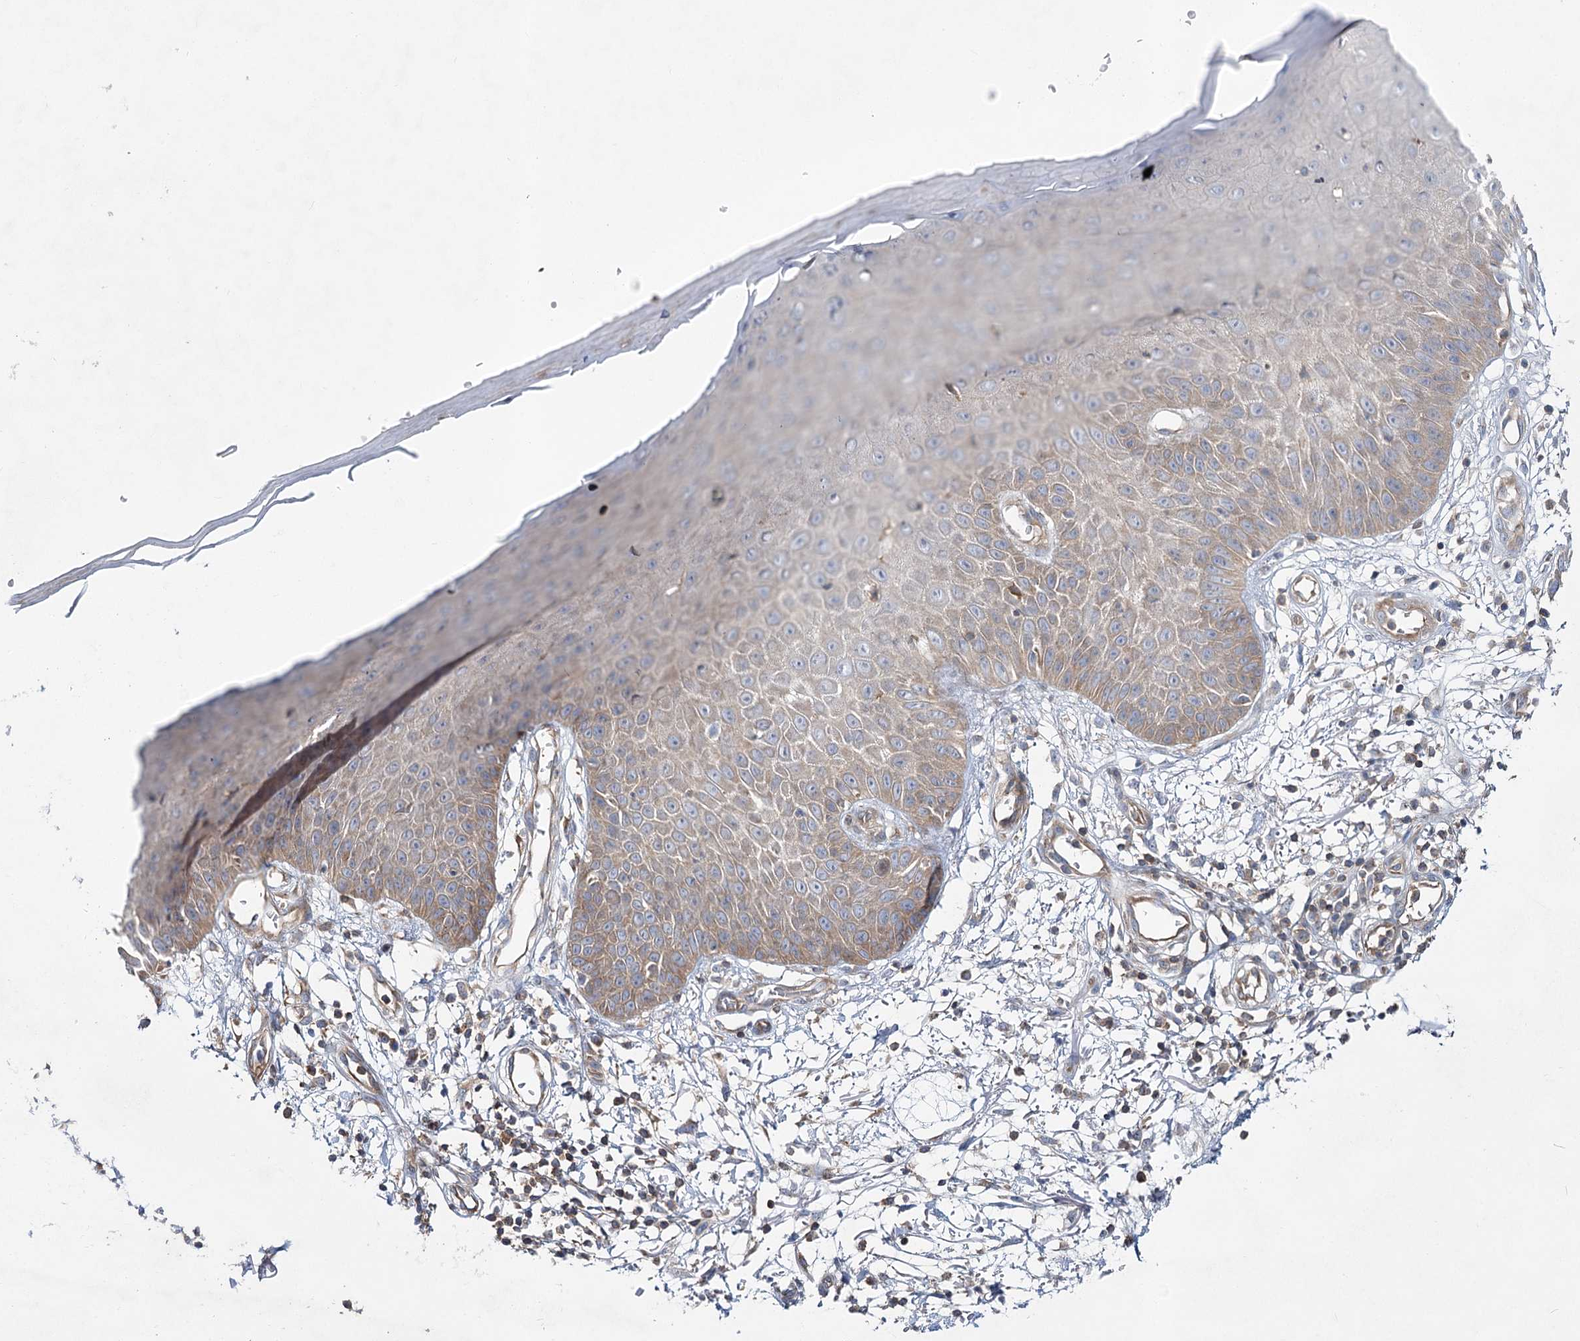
{"staining": {"intensity": "moderate", "quantity": ">75%", "location": "cytoplasmic/membranous"}, "tissue": "skin", "cell_type": "Fibroblasts", "image_type": "normal", "snomed": [{"axis": "morphology", "description": "Normal tissue, NOS"}, {"axis": "morphology", "description": "Inflammation, NOS"}, {"axis": "topography", "description": "Skin"}], "caption": "This is a photomicrograph of IHC staining of benign skin, which shows moderate expression in the cytoplasmic/membranous of fibroblasts.", "gene": "ABRAXAS2", "patient": {"sex": "female", "age": 44}}